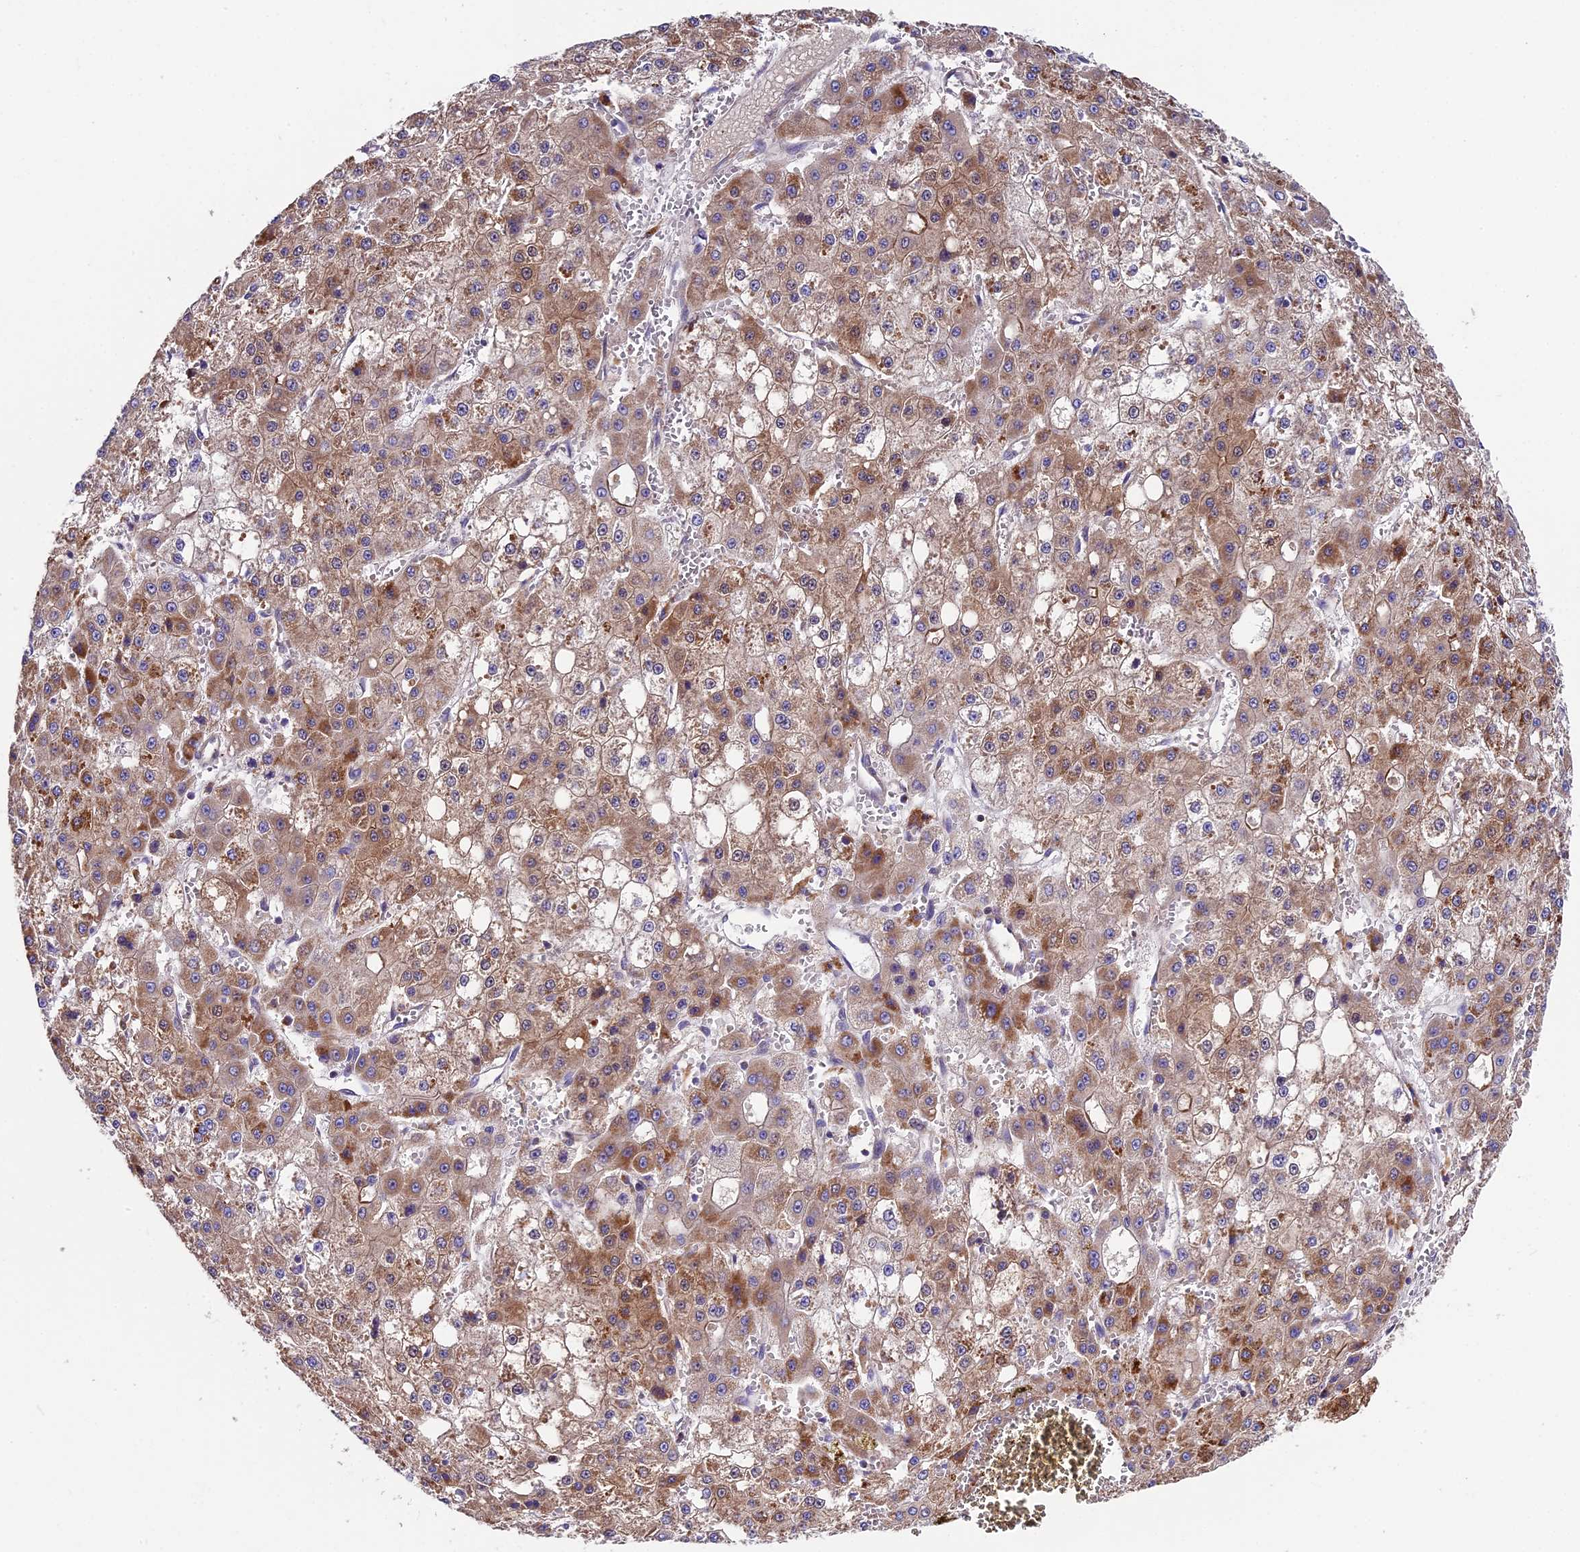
{"staining": {"intensity": "moderate", "quantity": ">75%", "location": "cytoplasmic/membranous"}, "tissue": "liver cancer", "cell_type": "Tumor cells", "image_type": "cancer", "snomed": [{"axis": "morphology", "description": "Carcinoma, Hepatocellular, NOS"}, {"axis": "topography", "description": "Liver"}], "caption": "Approximately >75% of tumor cells in liver hepatocellular carcinoma display moderate cytoplasmic/membranous protein positivity as visualized by brown immunohistochemical staining.", "gene": "PIGU", "patient": {"sex": "male", "age": 47}}